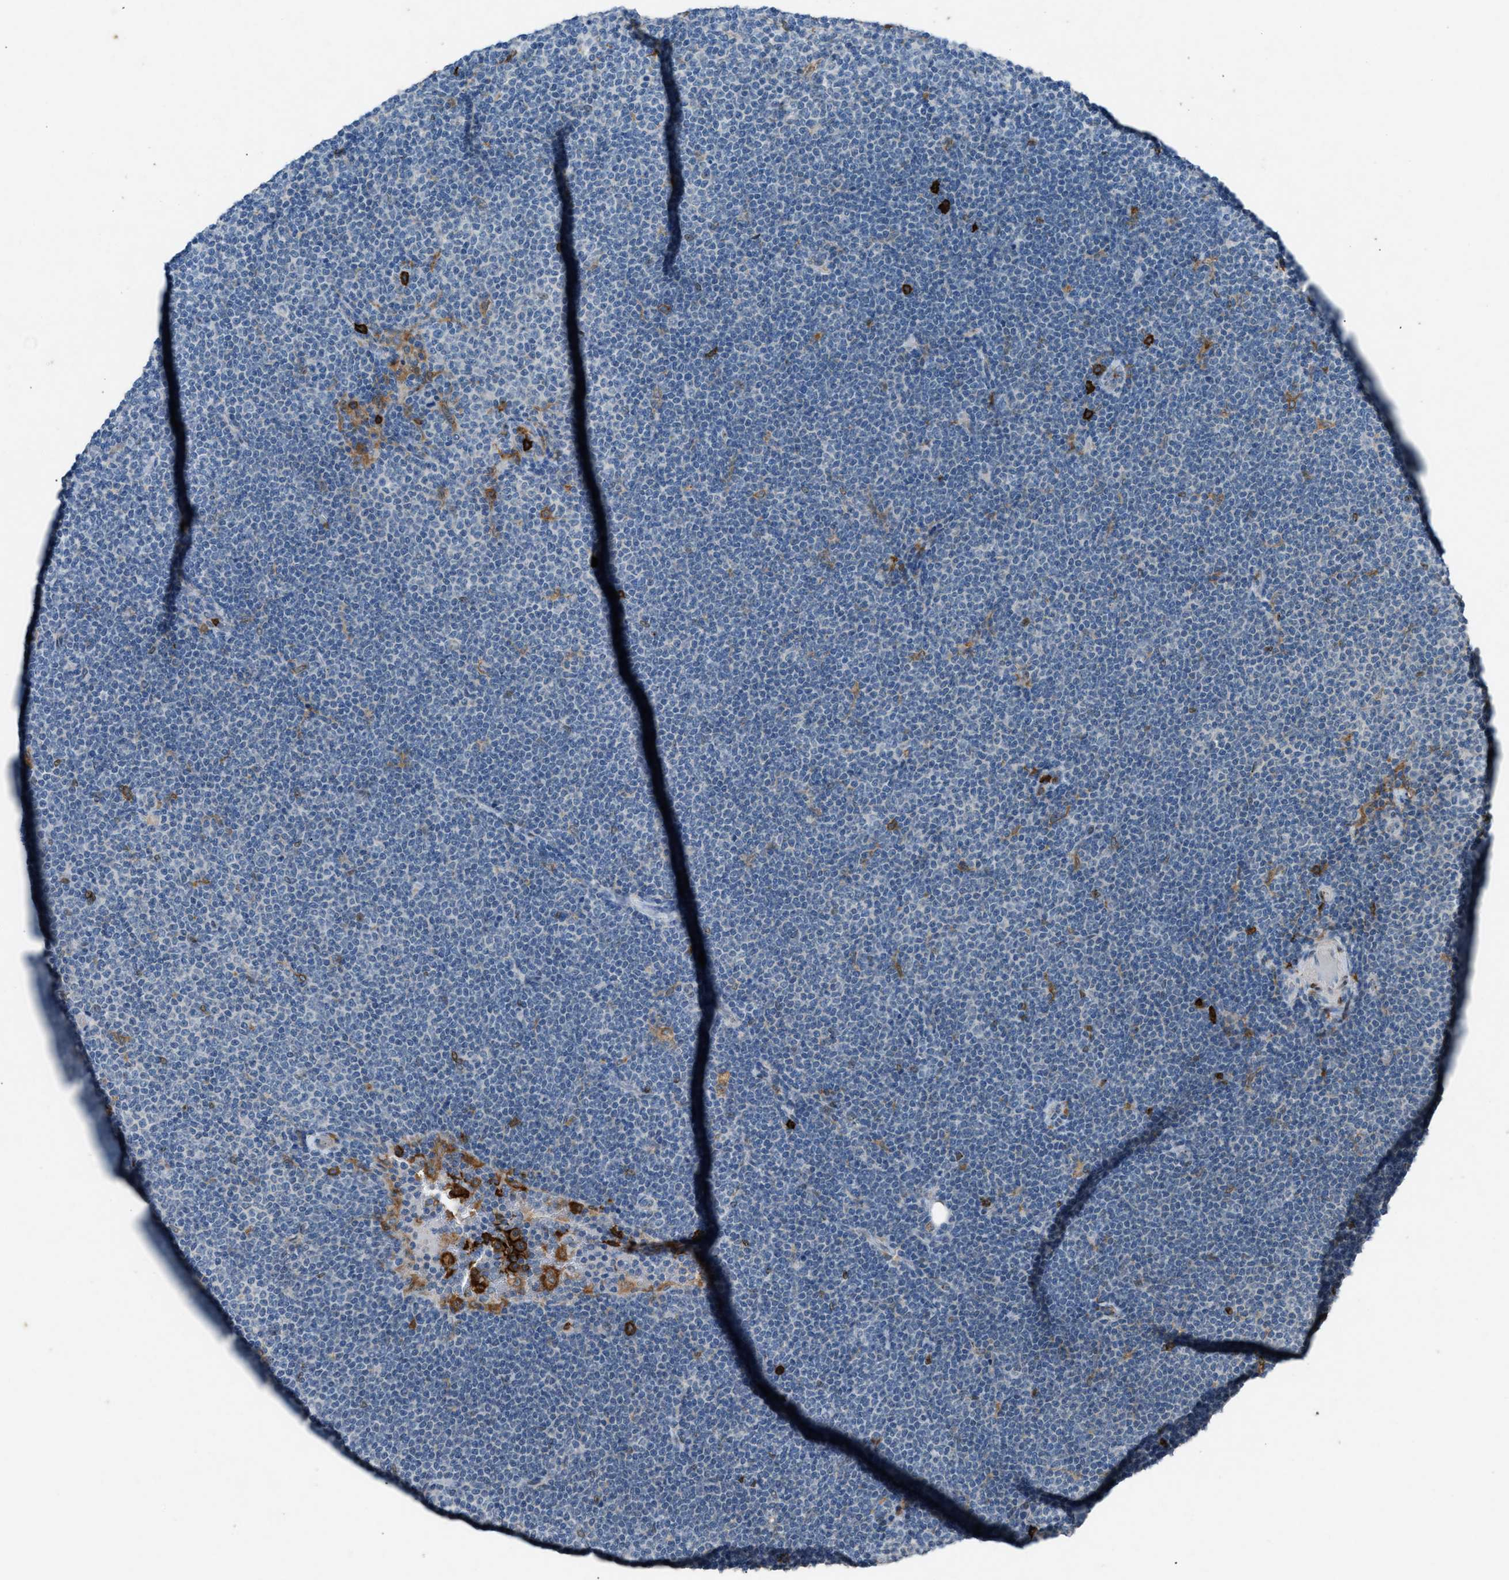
{"staining": {"intensity": "negative", "quantity": "none", "location": "none"}, "tissue": "lymphoma", "cell_type": "Tumor cells", "image_type": "cancer", "snomed": [{"axis": "morphology", "description": "Malignant lymphoma, non-Hodgkin's type, Low grade"}, {"axis": "topography", "description": "Lymph node"}], "caption": "Lymphoma stained for a protein using IHC shows no positivity tumor cells.", "gene": "FCER1G", "patient": {"sex": "female", "age": 53}}